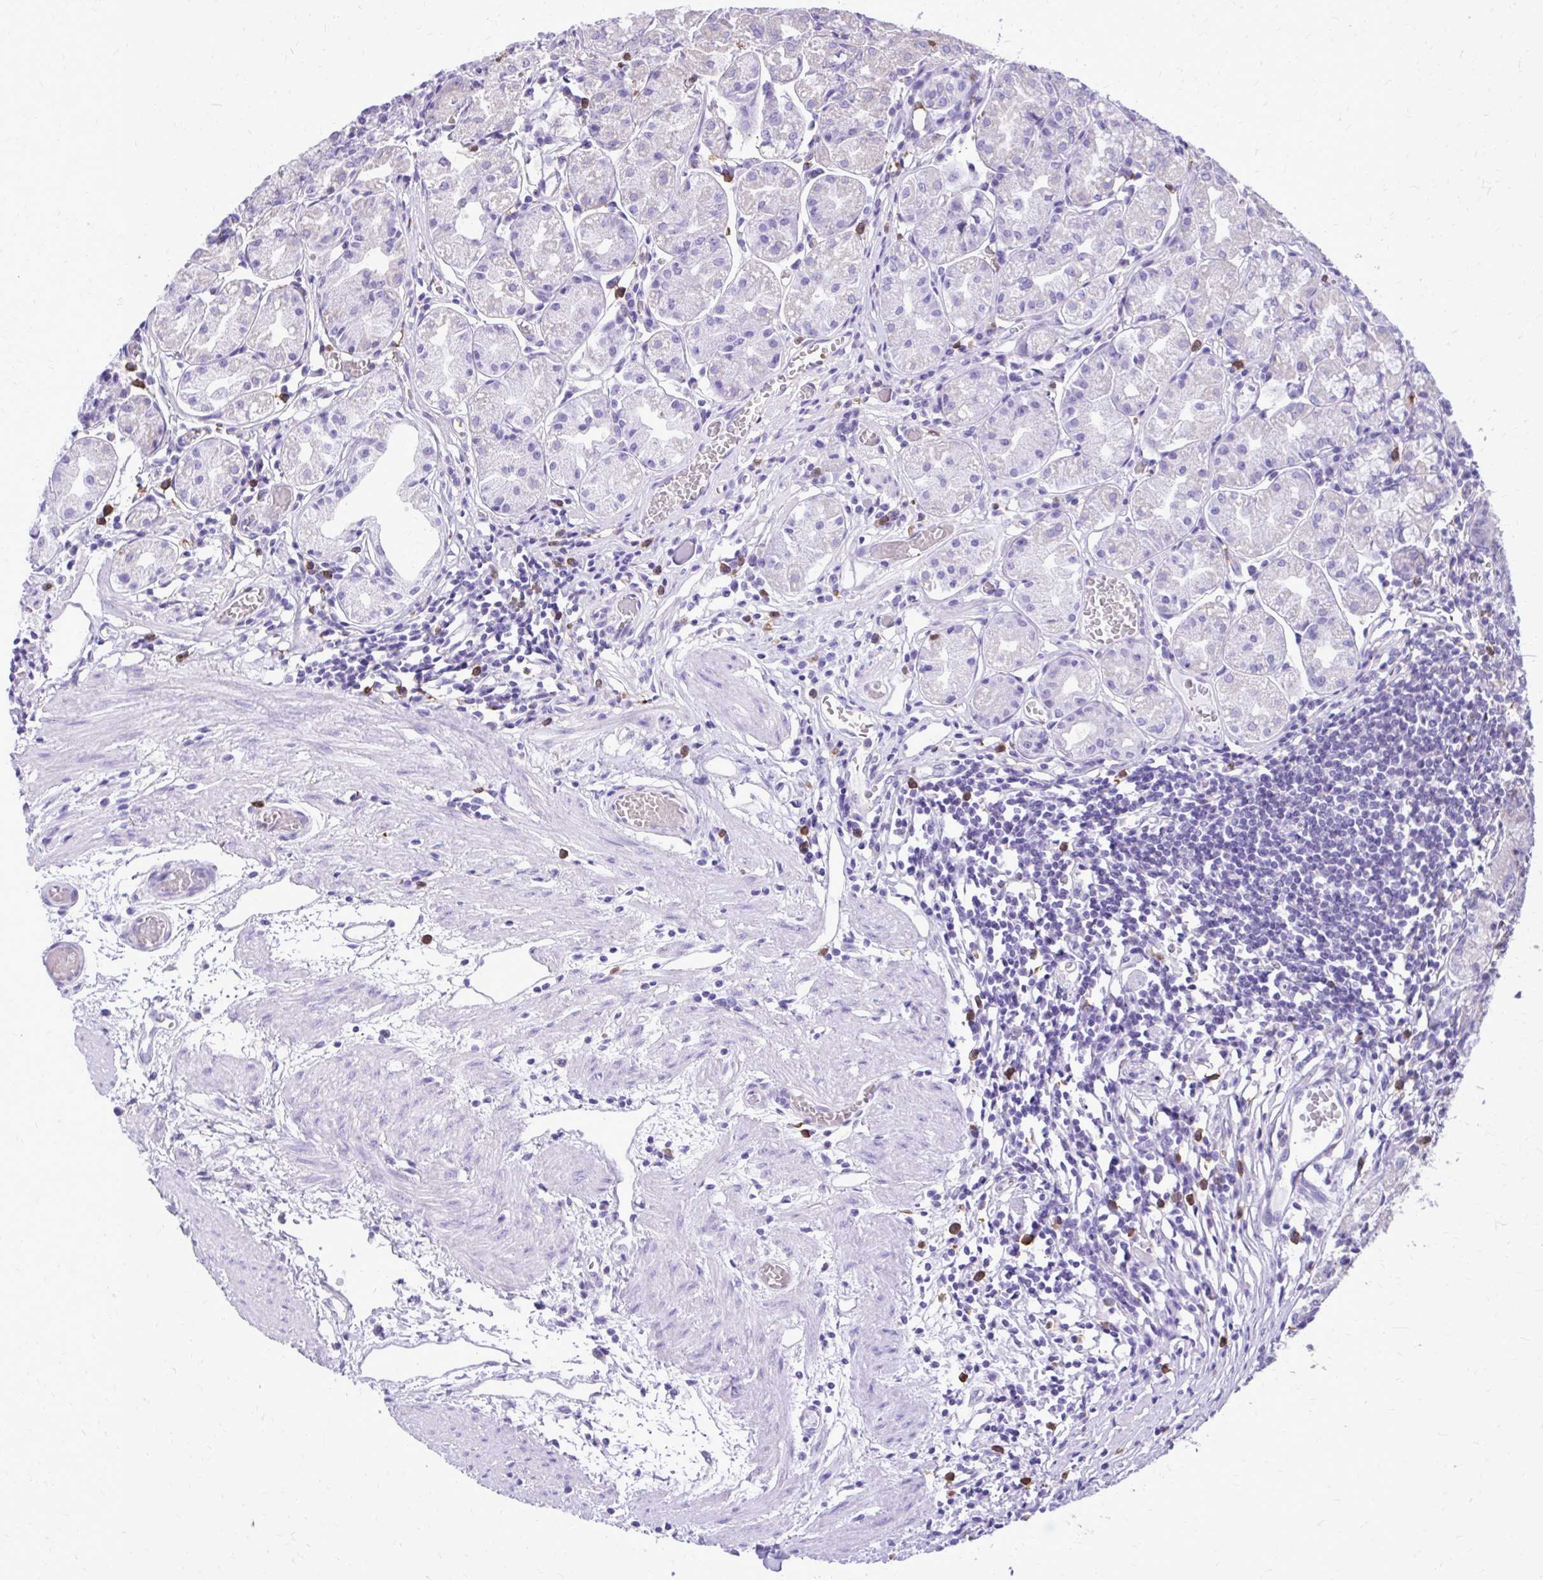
{"staining": {"intensity": "negative", "quantity": "none", "location": "none"}, "tissue": "stomach", "cell_type": "Glandular cells", "image_type": "normal", "snomed": [{"axis": "morphology", "description": "Normal tissue, NOS"}, {"axis": "topography", "description": "Stomach"}], "caption": "An IHC photomicrograph of unremarkable stomach is shown. There is no staining in glandular cells of stomach. (Stains: DAB (3,3'-diaminobenzidine) immunohistochemistry (IHC) with hematoxylin counter stain, Microscopy: brightfield microscopy at high magnification).", "gene": "CAT", "patient": {"sex": "male", "age": 55}}